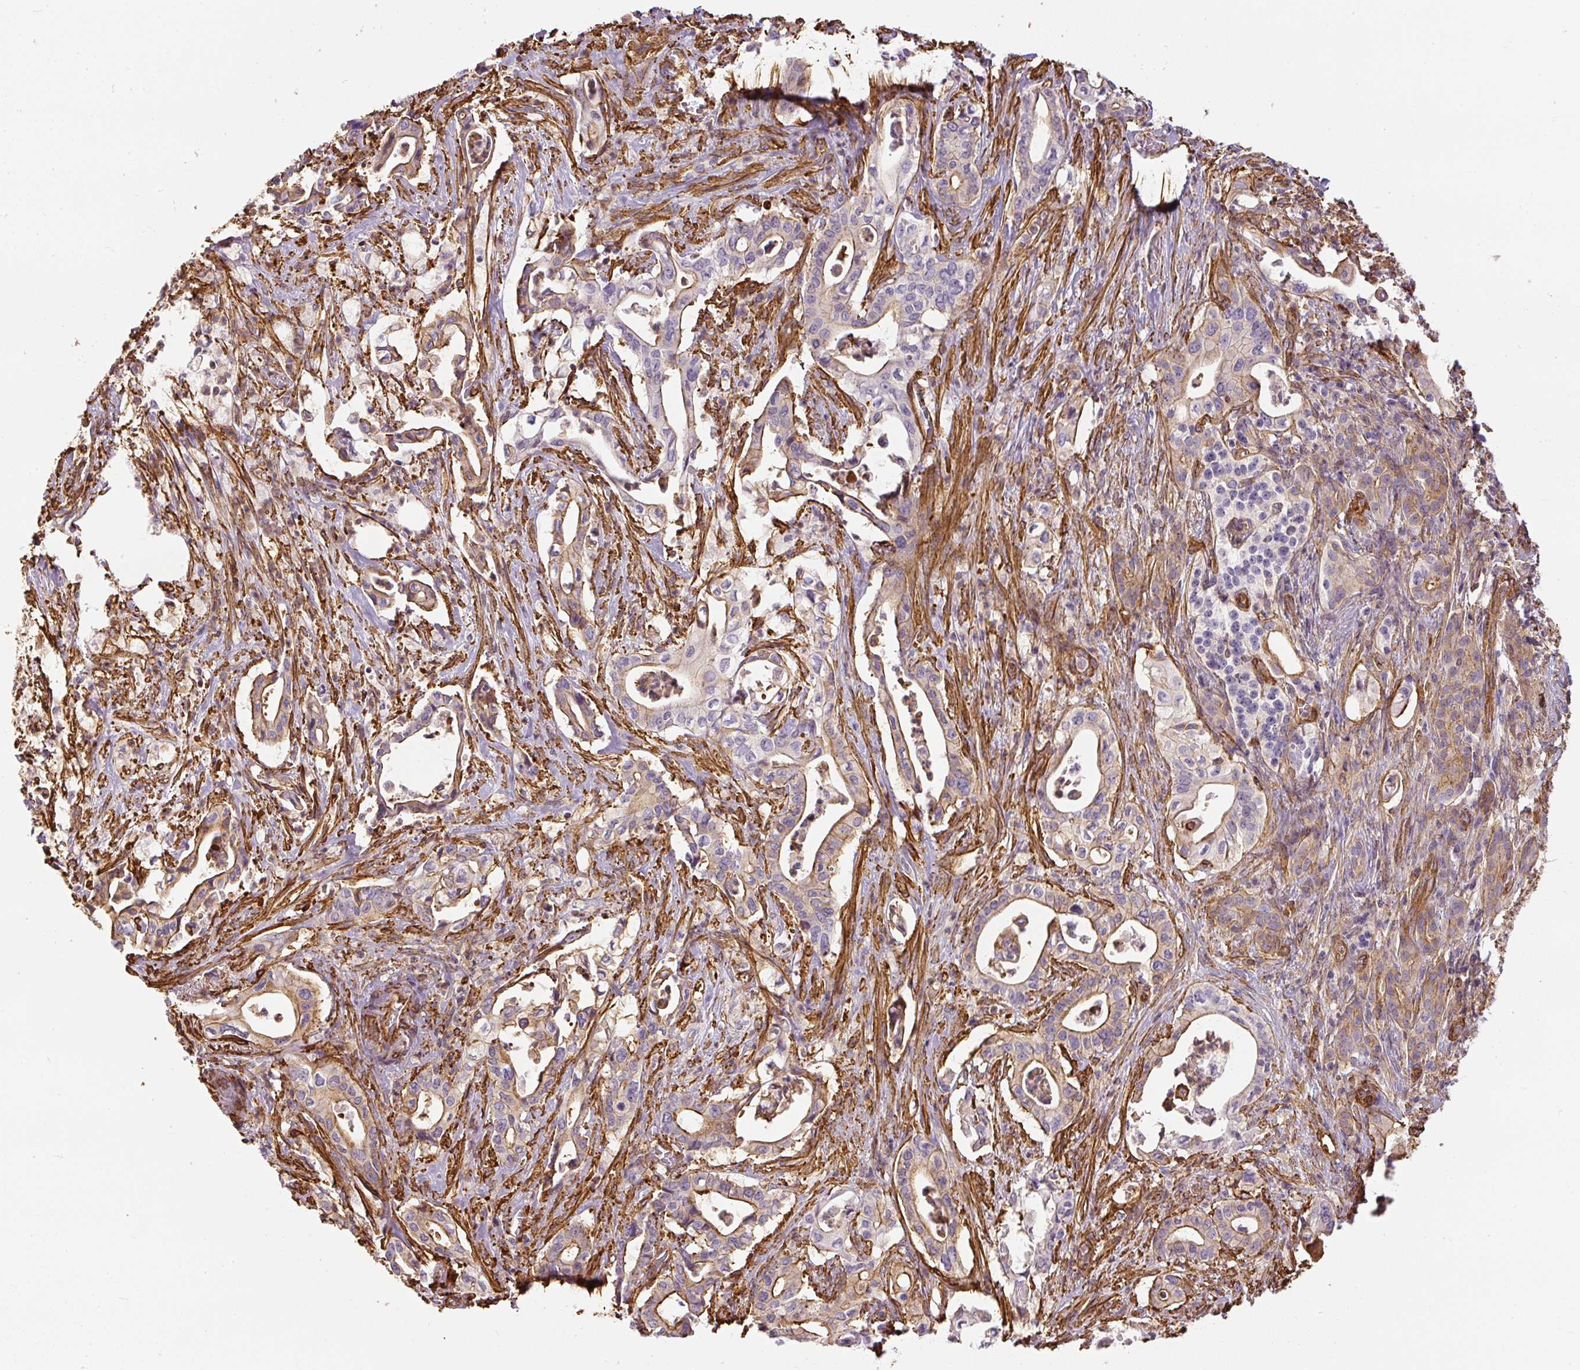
{"staining": {"intensity": "moderate", "quantity": "25%-75%", "location": "cytoplasmic/membranous"}, "tissue": "pancreatic cancer", "cell_type": "Tumor cells", "image_type": "cancer", "snomed": [{"axis": "morphology", "description": "Adenocarcinoma, NOS"}, {"axis": "topography", "description": "Pancreas"}], "caption": "IHC of pancreatic cancer (adenocarcinoma) reveals medium levels of moderate cytoplasmic/membranous expression in about 25%-75% of tumor cells.", "gene": "MYL12A", "patient": {"sex": "female", "age": 77}}